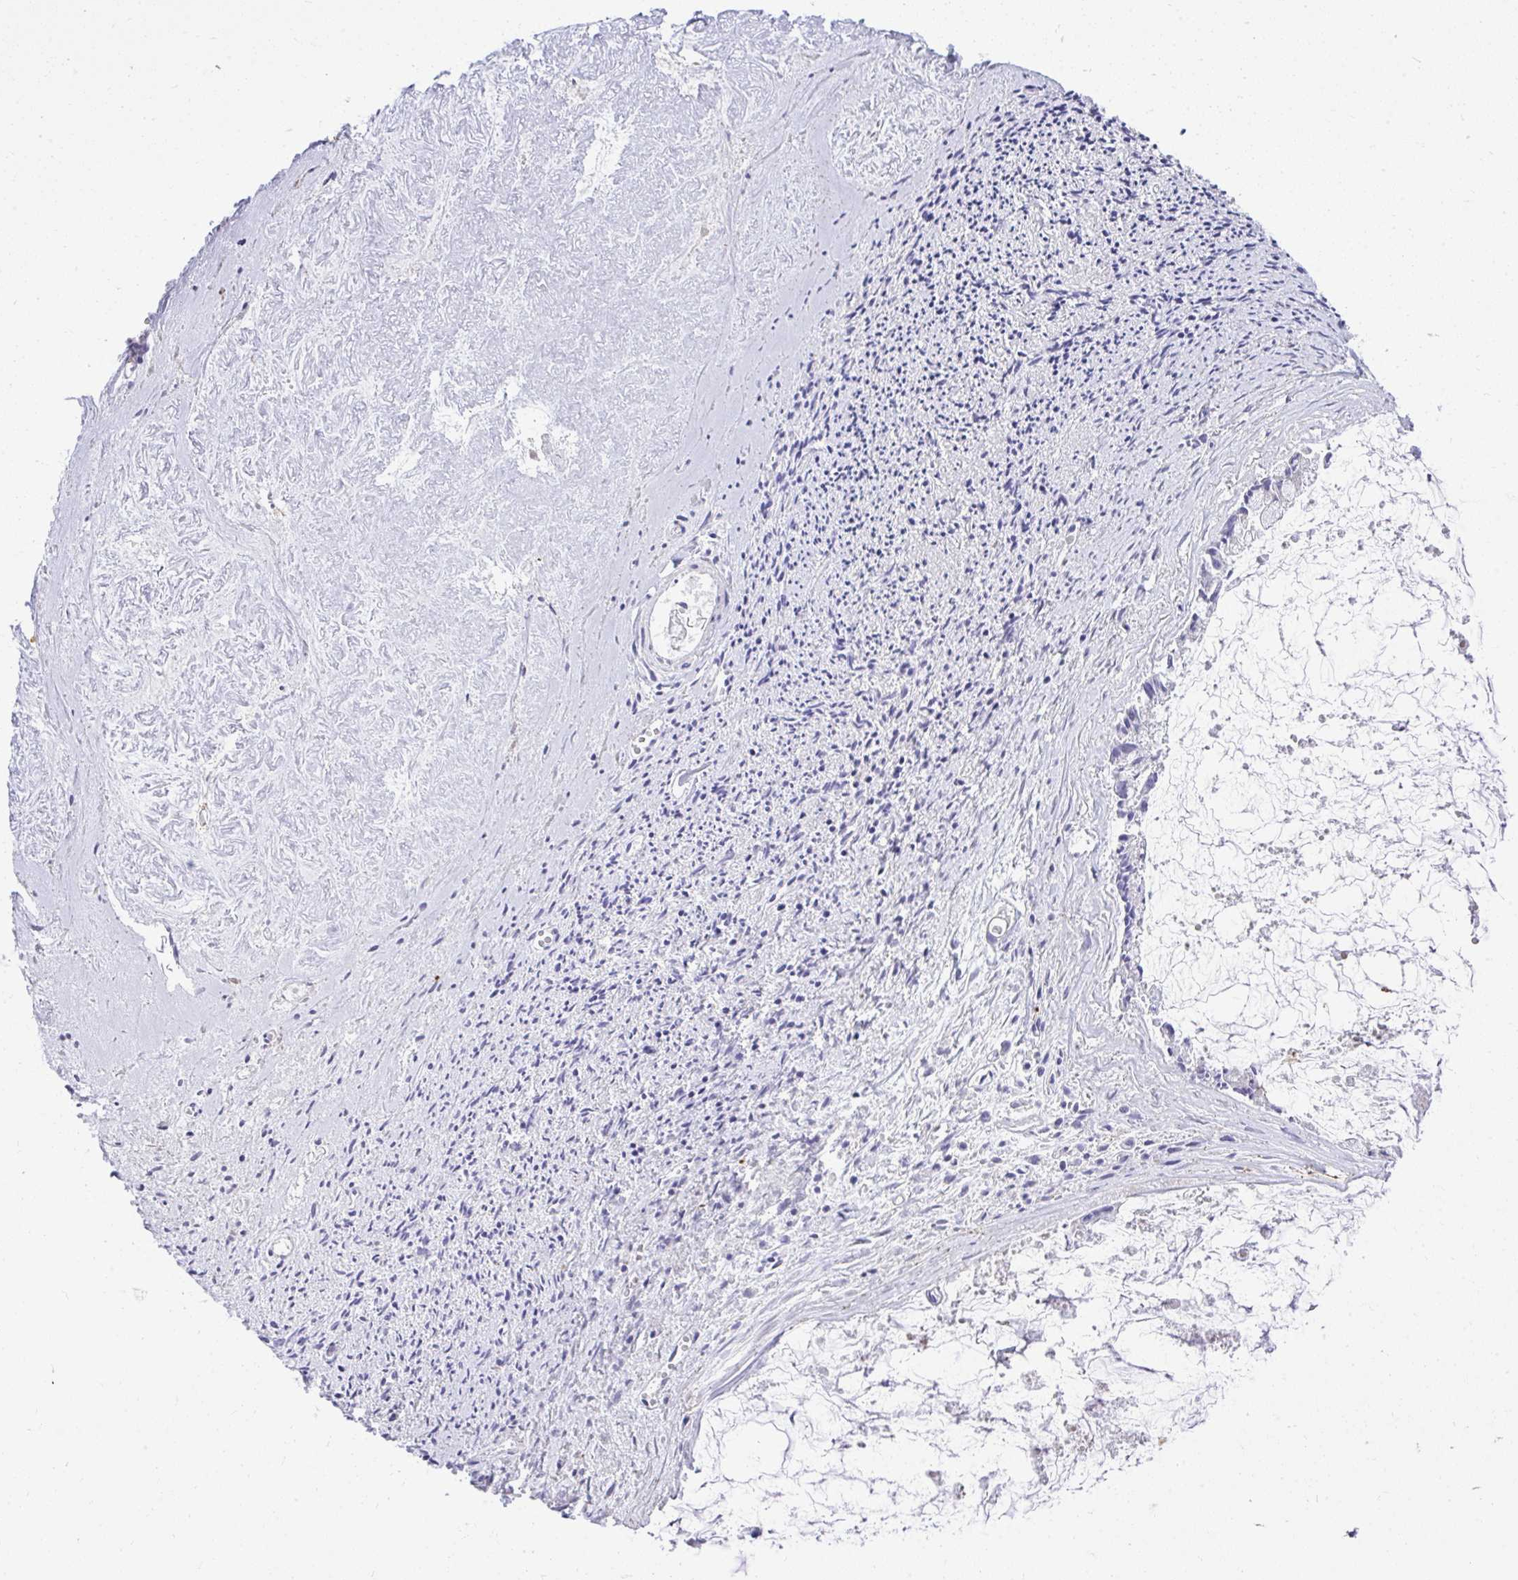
{"staining": {"intensity": "negative", "quantity": "none", "location": "none"}, "tissue": "ovarian cancer", "cell_type": "Tumor cells", "image_type": "cancer", "snomed": [{"axis": "morphology", "description": "Cystadenocarcinoma, mucinous, NOS"}, {"axis": "topography", "description": "Ovary"}], "caption": "A photomicrograph of mucinous cystadenocarcinoma (ovarian) stained for a protein reveals no brown staining in tumor cells.", "gene": "ST6GALNAC3", "patient": {"sex": "female", "age": 90}}